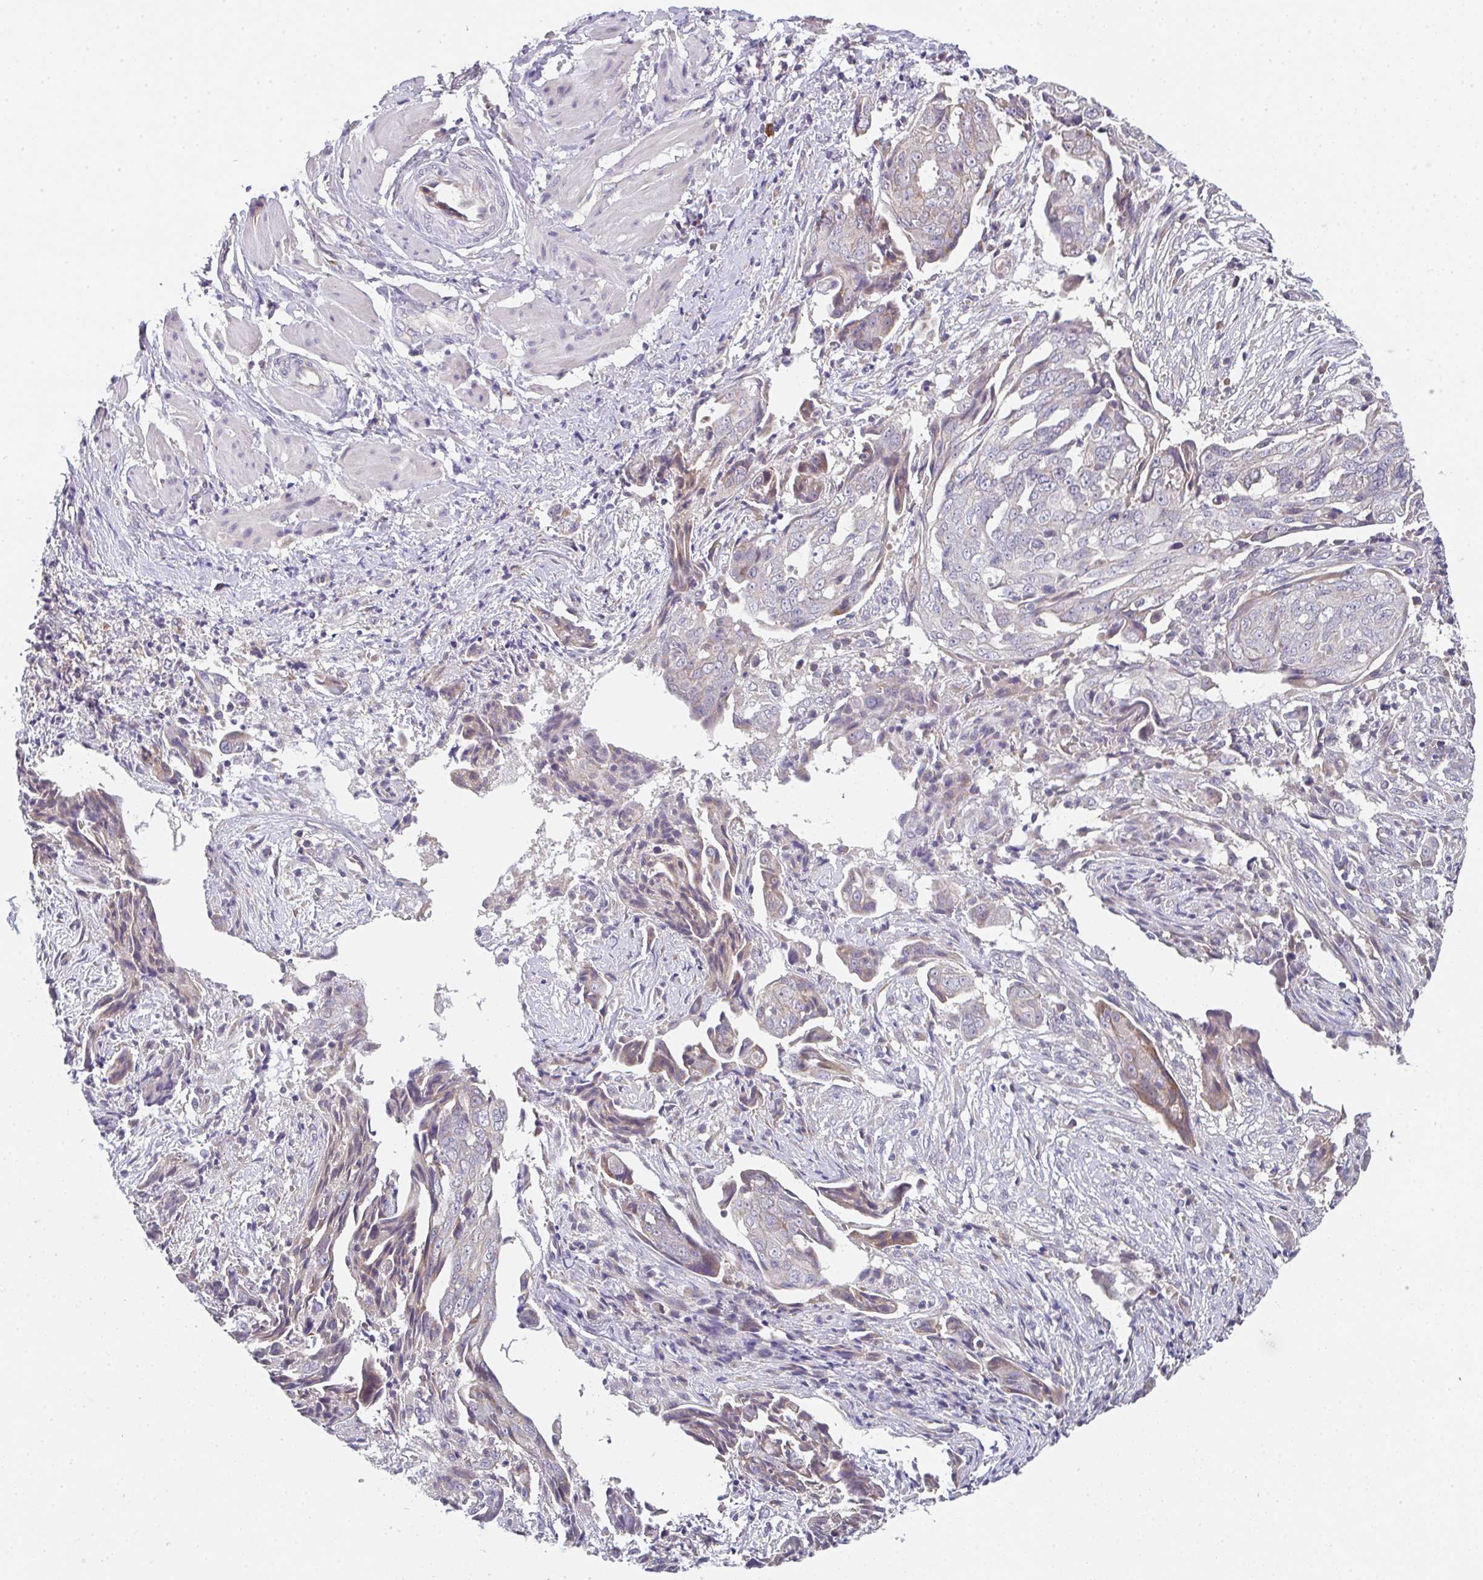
{"staining": {"intensity": "negative", "quantity": "none", "location": "none"}, "tissue": "ovarian cancer", "cell_type": "Tumor cells", "image_type": "cancer", "snomed": [{"axis": "morphology", "description": "Carcinoma, endometroid"}, {"axis": "topography", "description": "Ovary"}], "caption": "Tumor cells show no significant protein staining in endometroid carcinoma (ovarian). (Stains: DAB (3,3'-diaminobenzidine) IHC with hematoxylin counter stain, Microscopy: brightfield microscopy at high magnification).", "gene": "TSPAN31", "patient": {"sex": "female", "age": 70}}